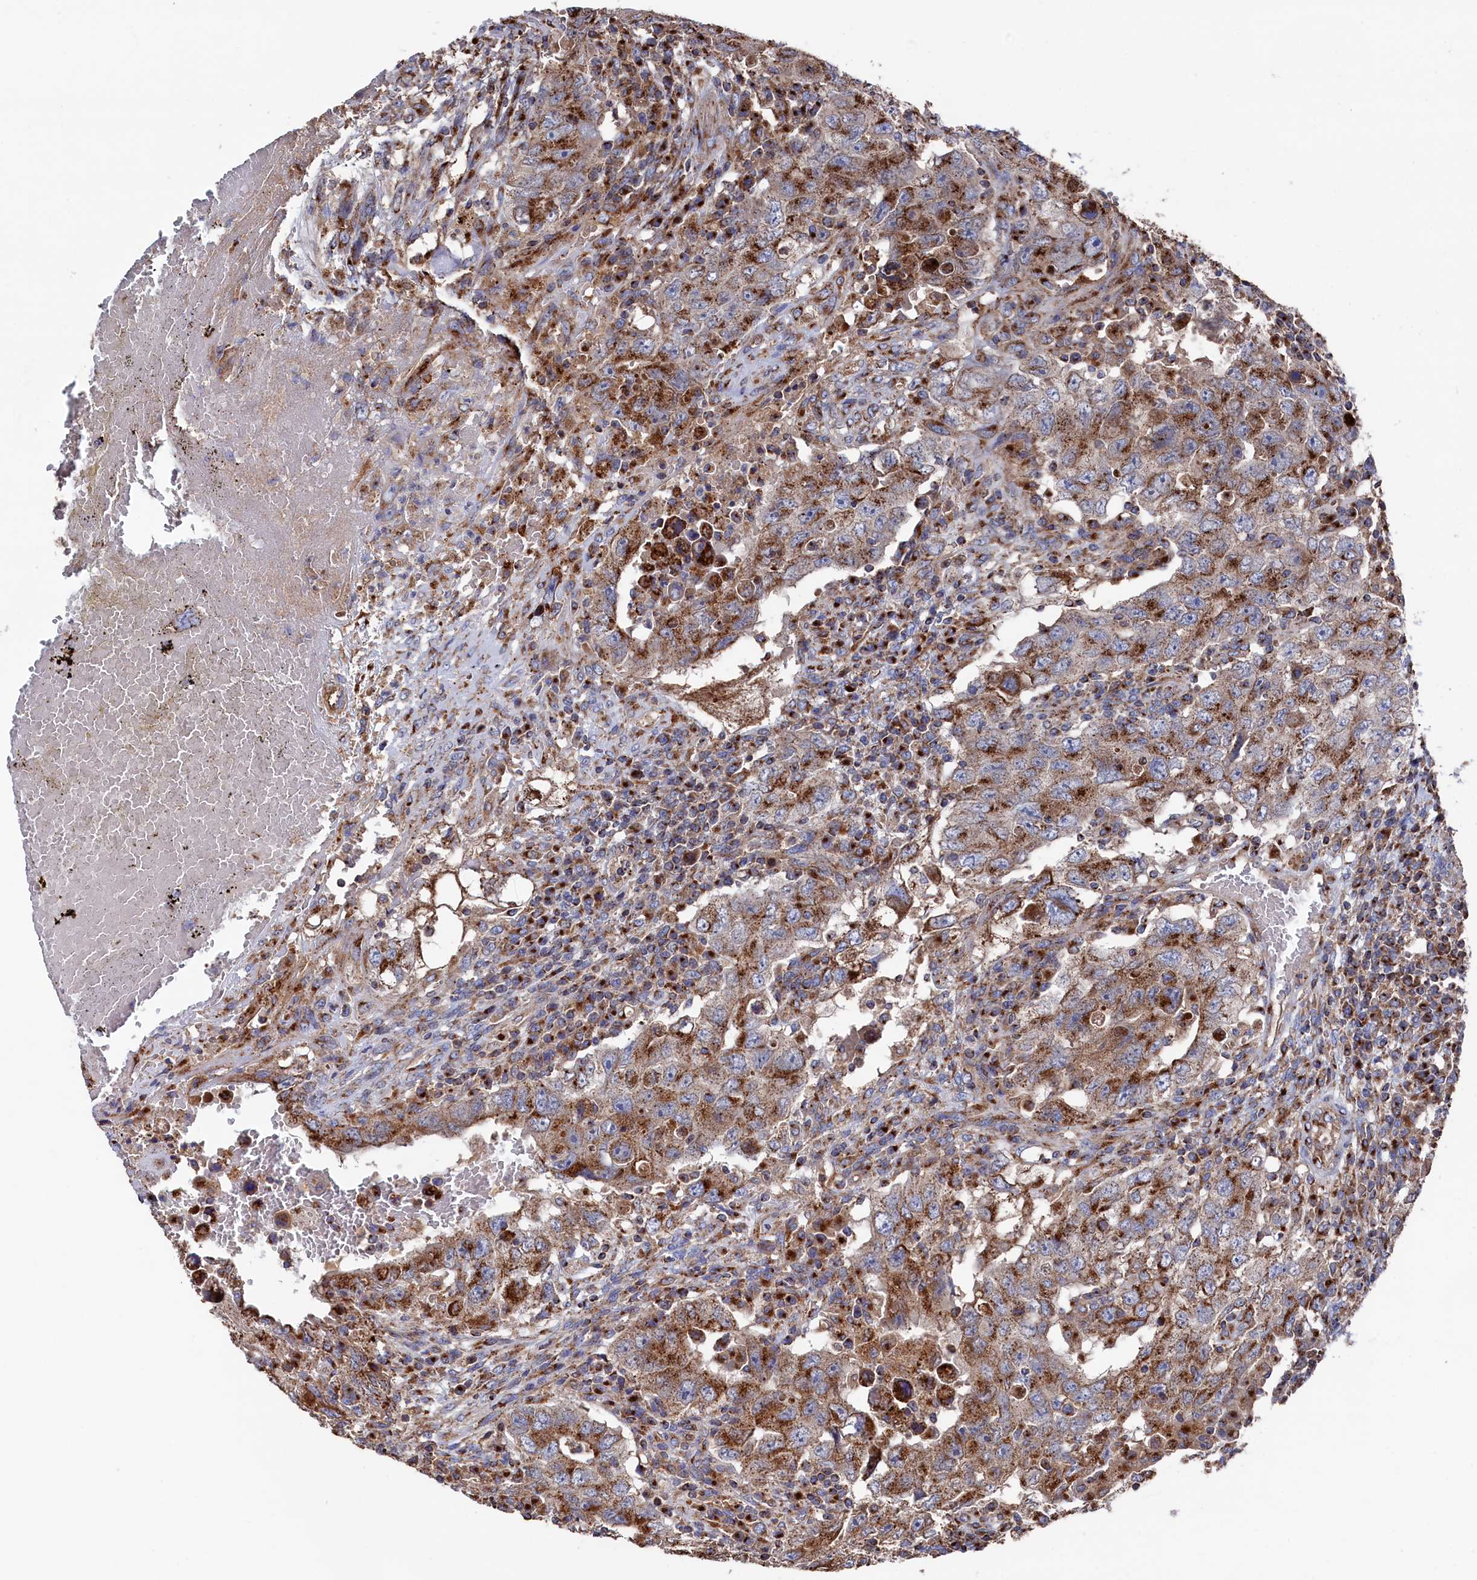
{"staining": {"intensity": "moderate", "quantity": ">75%", "location": "cytoplasmic/membranous"}, "tissue": "testis cancer", "cell_type": "Tumor cells", "image_type": "cancer", "snomed": [{"axis": "morphology", "description": "Carcinoma, Embryonal, NOS"}, {"axis": "topography", "description": "Testis"}], "caption": "Immunohistochemical staining of human testis embryonal carcinoma reveals medium levels of moderate cytoplasmic/membranous protein positivity in approximately >75% of tumor cells.", "gene": "PRRC1", "patient": {"sex": "male", "age": 26}}